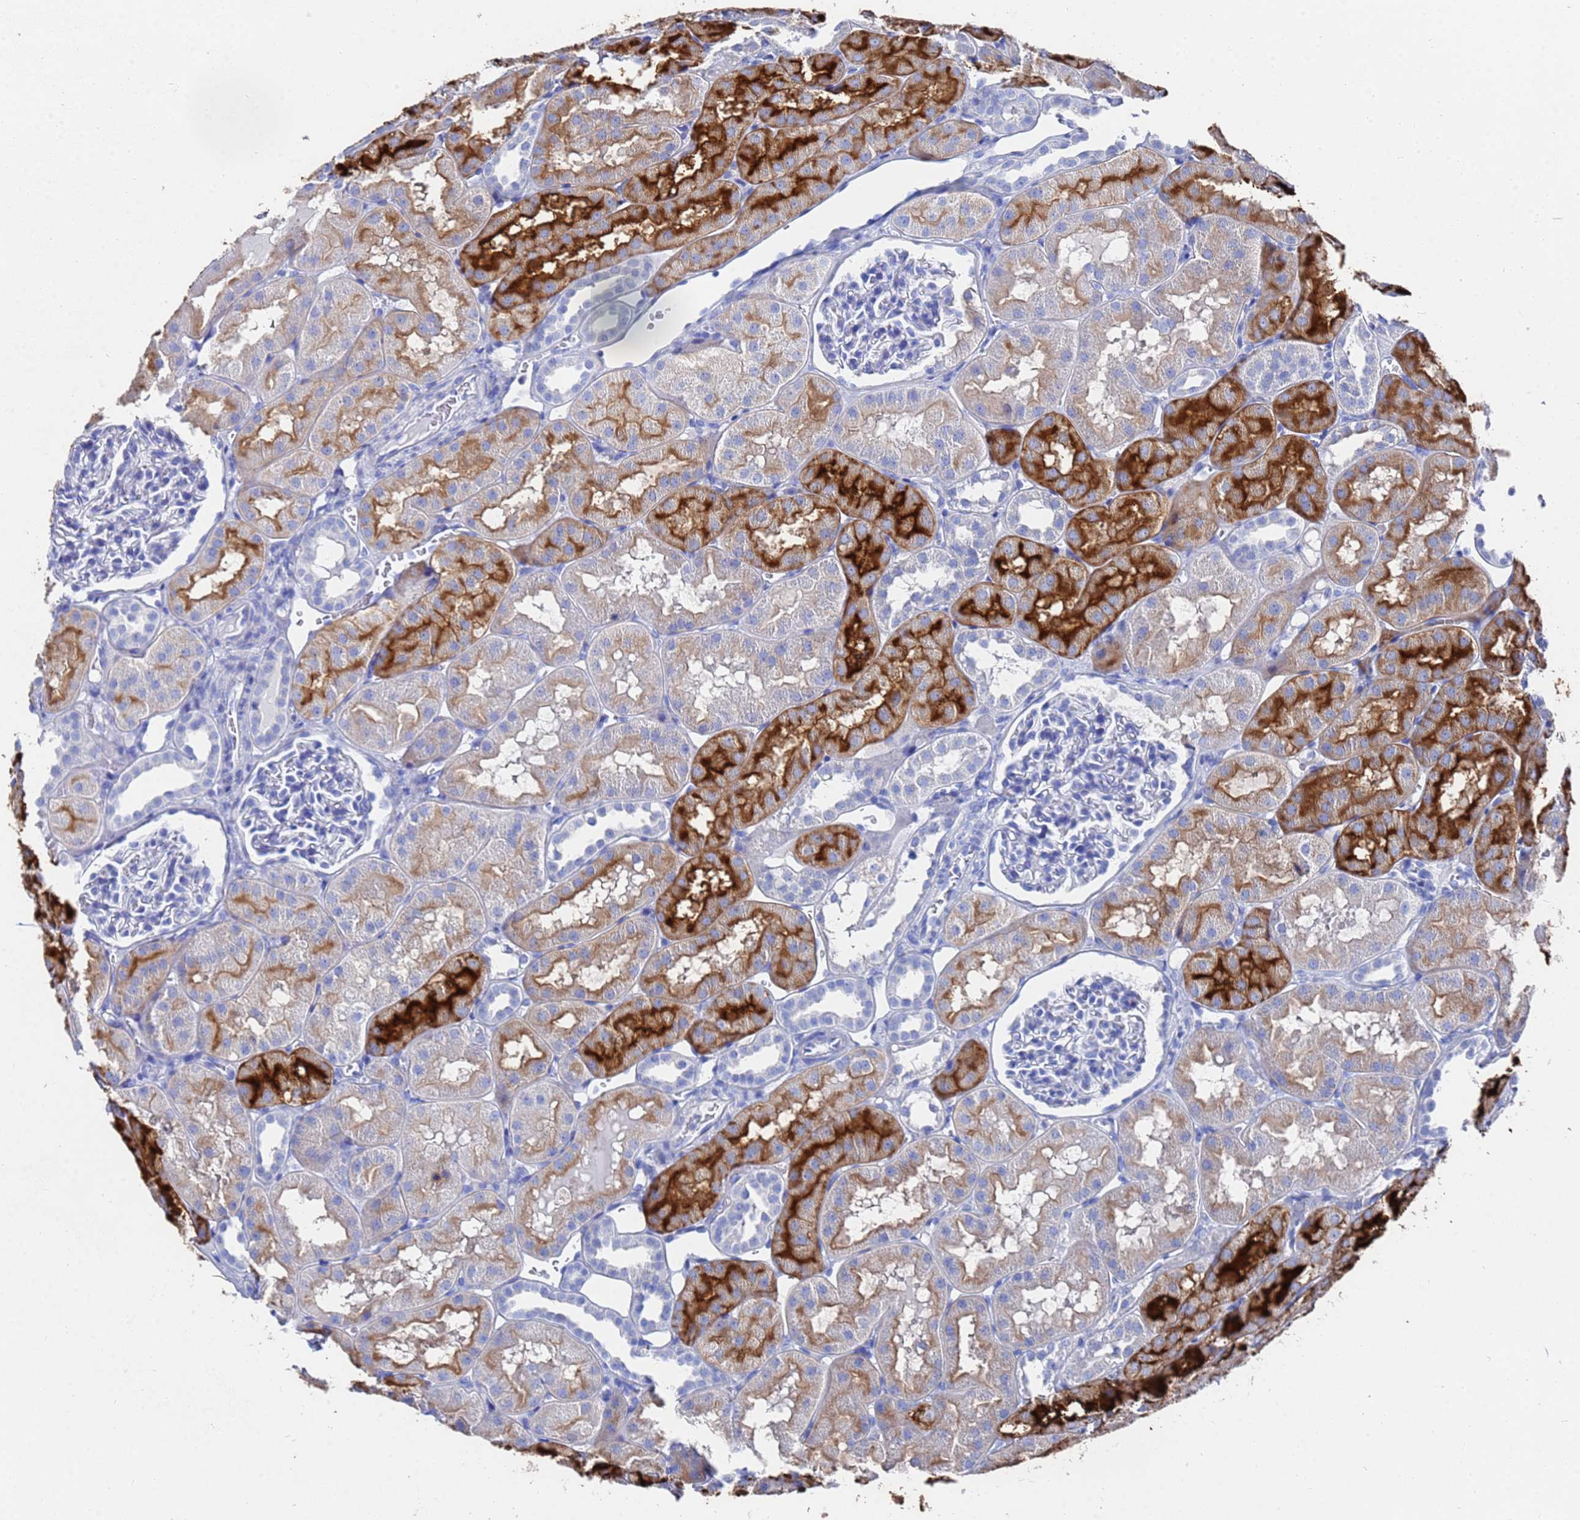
{"staining": {"intensity": "negative", "quantity": "none", "location": "none"}, "tissue": "kidney", "cell_type": "Cells in glomeruli", "image_type": "normal", "snomed": [{"axis": "morphology", "description": "Normal tissue, NOS"}, {"axis": "topography", "description": "Kidney"}, {"axis": "topography", "description": "Urinary bladder"}], "caption": "Immunohistochemistry (IHC) histopathology image of normal kidney: kidney stained with DAB shows no significant protein positivity in cells in glomeruli. (DAB immunohistochemistry with hematoxylin counter stain).", "gene": "GGT1", "patient": {"sex": "male", "age": 16}}